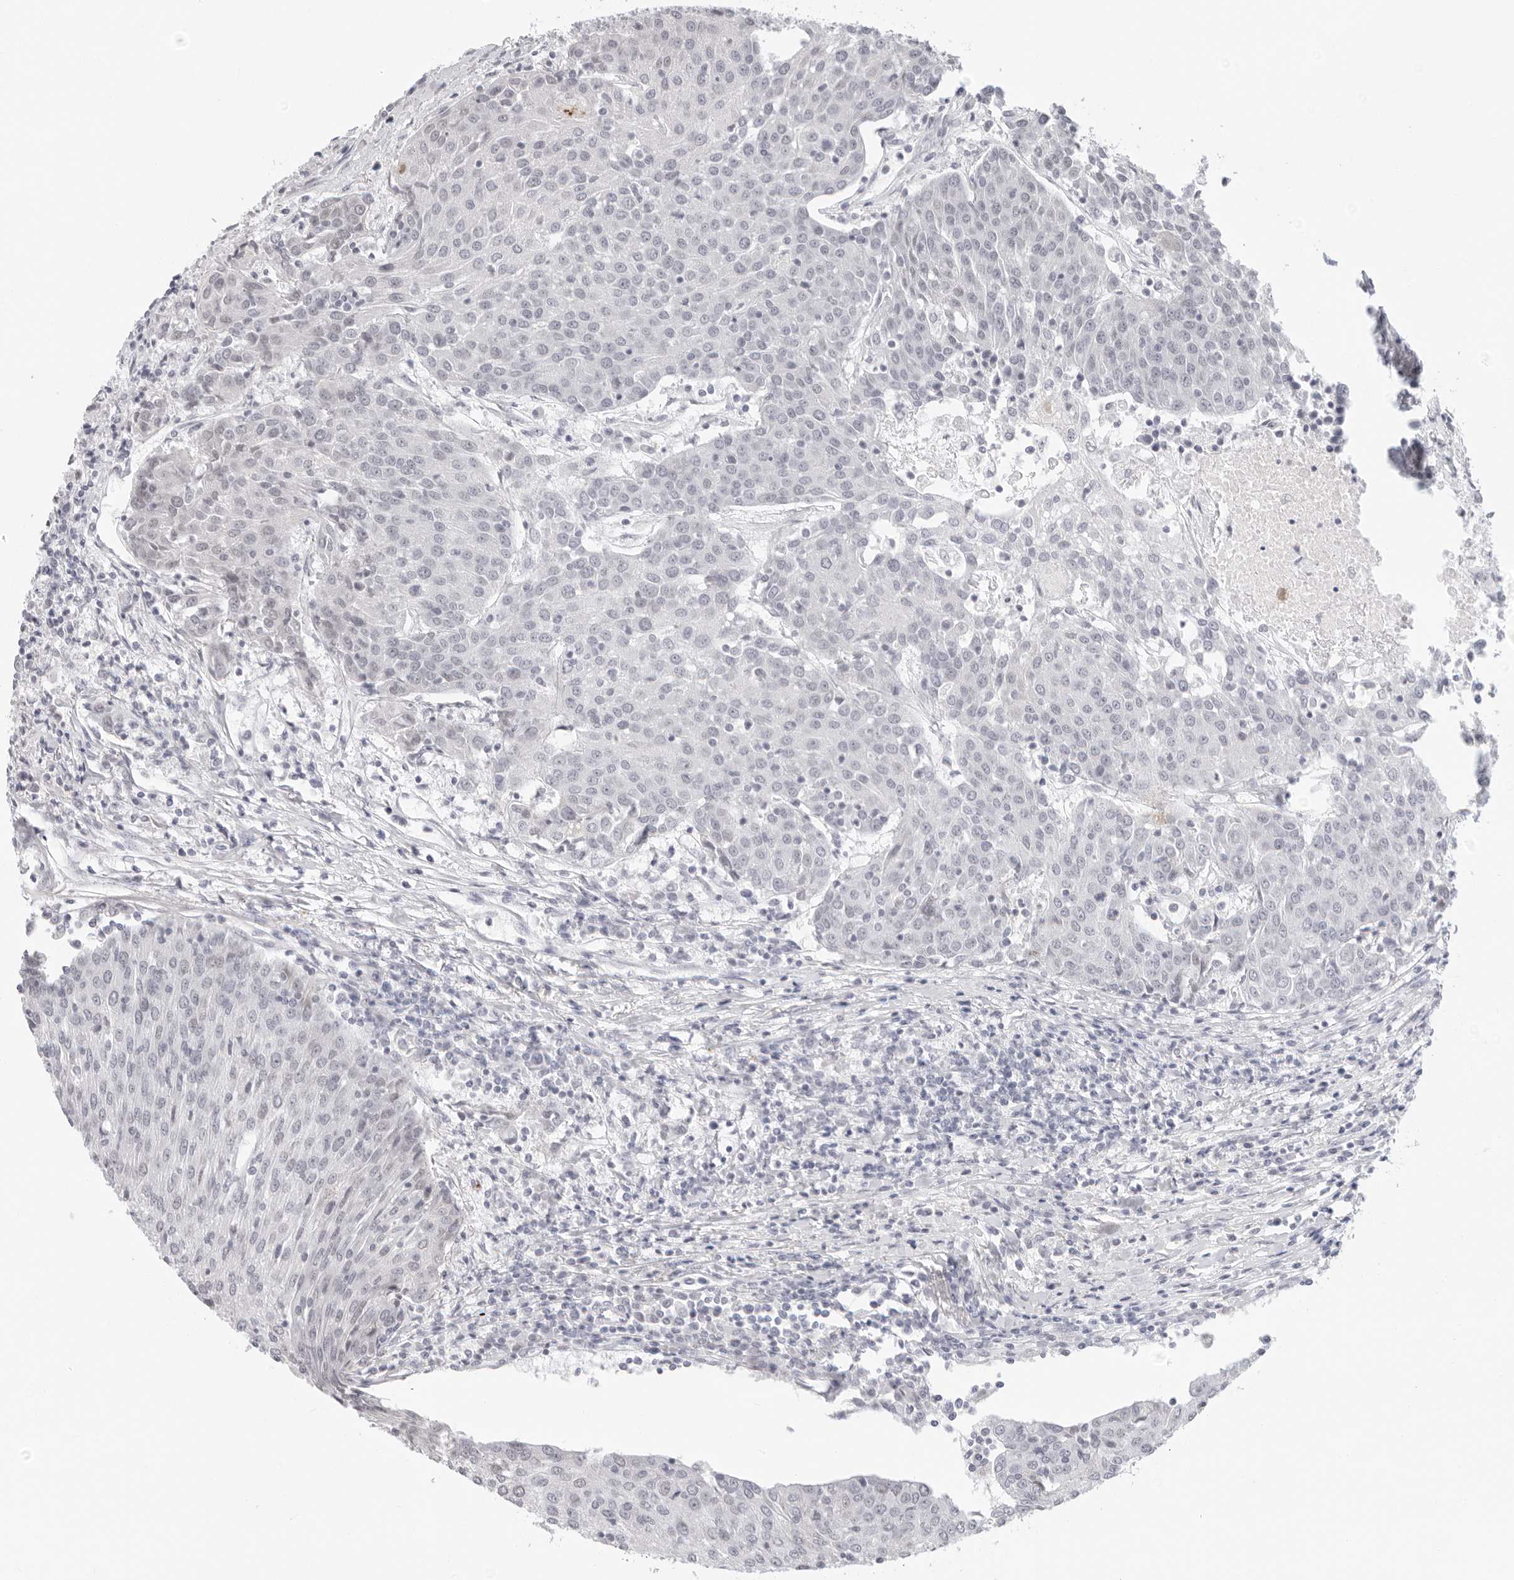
{"staining": {"intensity": "negative", "quantity": "none", "location": "none"}, "tissue": "urothelial cancer", "cell_type": "Tumor cells", "image_type": "cancer", "snomed": [{"axis": "morphology", "description": "Urothelial carcinoma, High grade"}, {"axis": "topography", "description": "Urinary bladder"}], "caption": "This is an IHC micrograph of urothelial carcinoma (high-grade). There is no expression in tumor cells.", "gene": "MSH6", "patient": {"sex": "female", "age": 85}}